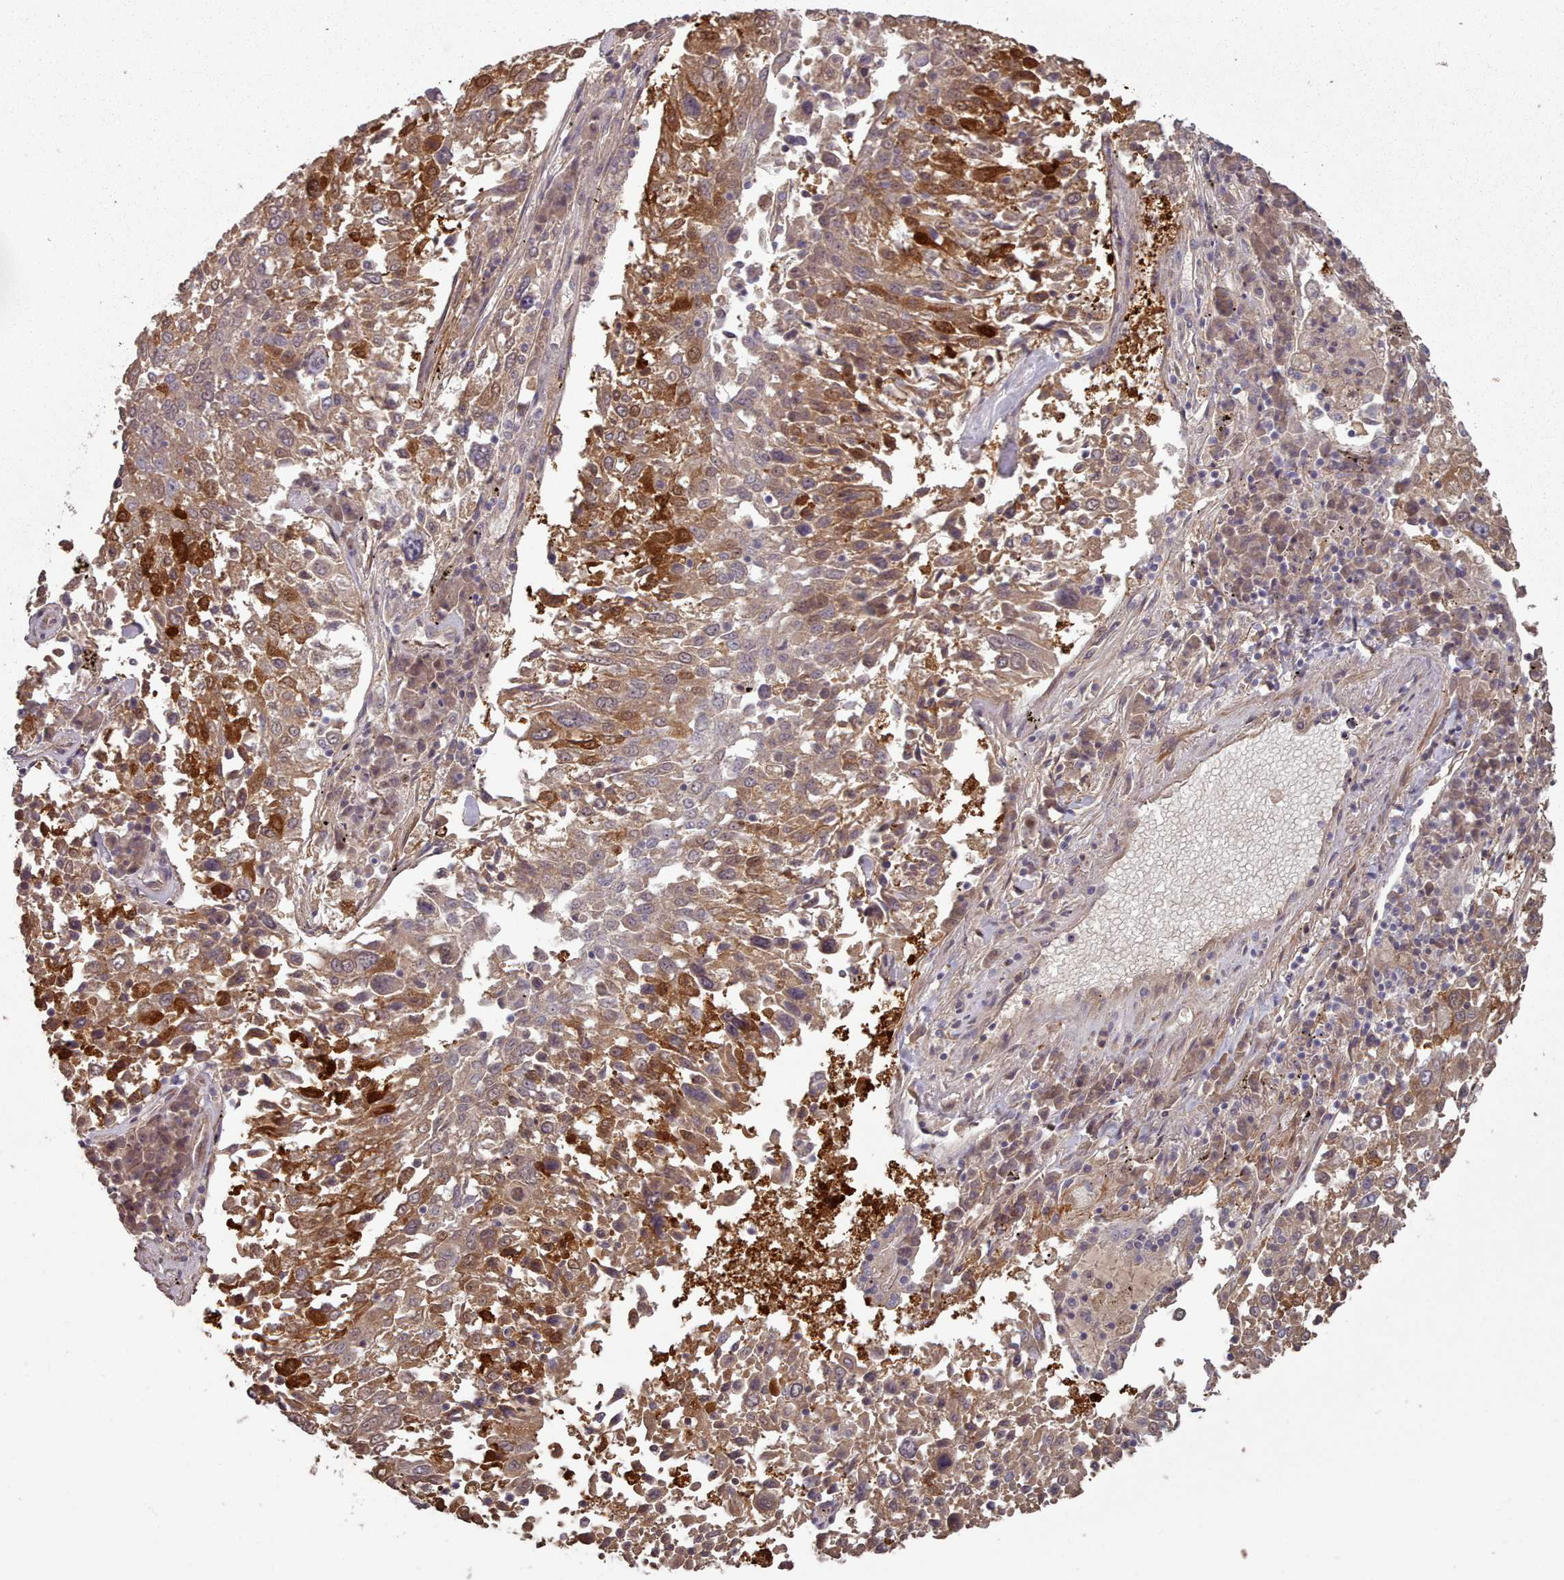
{"staining": {"intensity": "moderate", "quantity": ">75%", "location": "cytoplasmic/membranous,nuclear"}, "tissue": "lung cancer", "cell_type": "Tumor cells", "image_type": "cancer", "snomed": [{"axis": "morphology", "description": "Squamous cell carcinoma, NOS"}, {"axis": "topography", "description": "Lung"}], "caption": "Immunohistochemistry staining of lung cancer, which exhibits medium levels of moderate cytoplasmic/membranous and nuclear expression in about >75% of tumor cells indicating moderate cytoplasmic/membranous and nuclear protein positivity. The staining was performed using DAB (3,3'-diaminobenzidine) (brown) for protein detection and nuclei were counterstained in hematoxylin (blue).", "gene": "ERCC6L", "patient": {"sex": "male", "age": 65}}